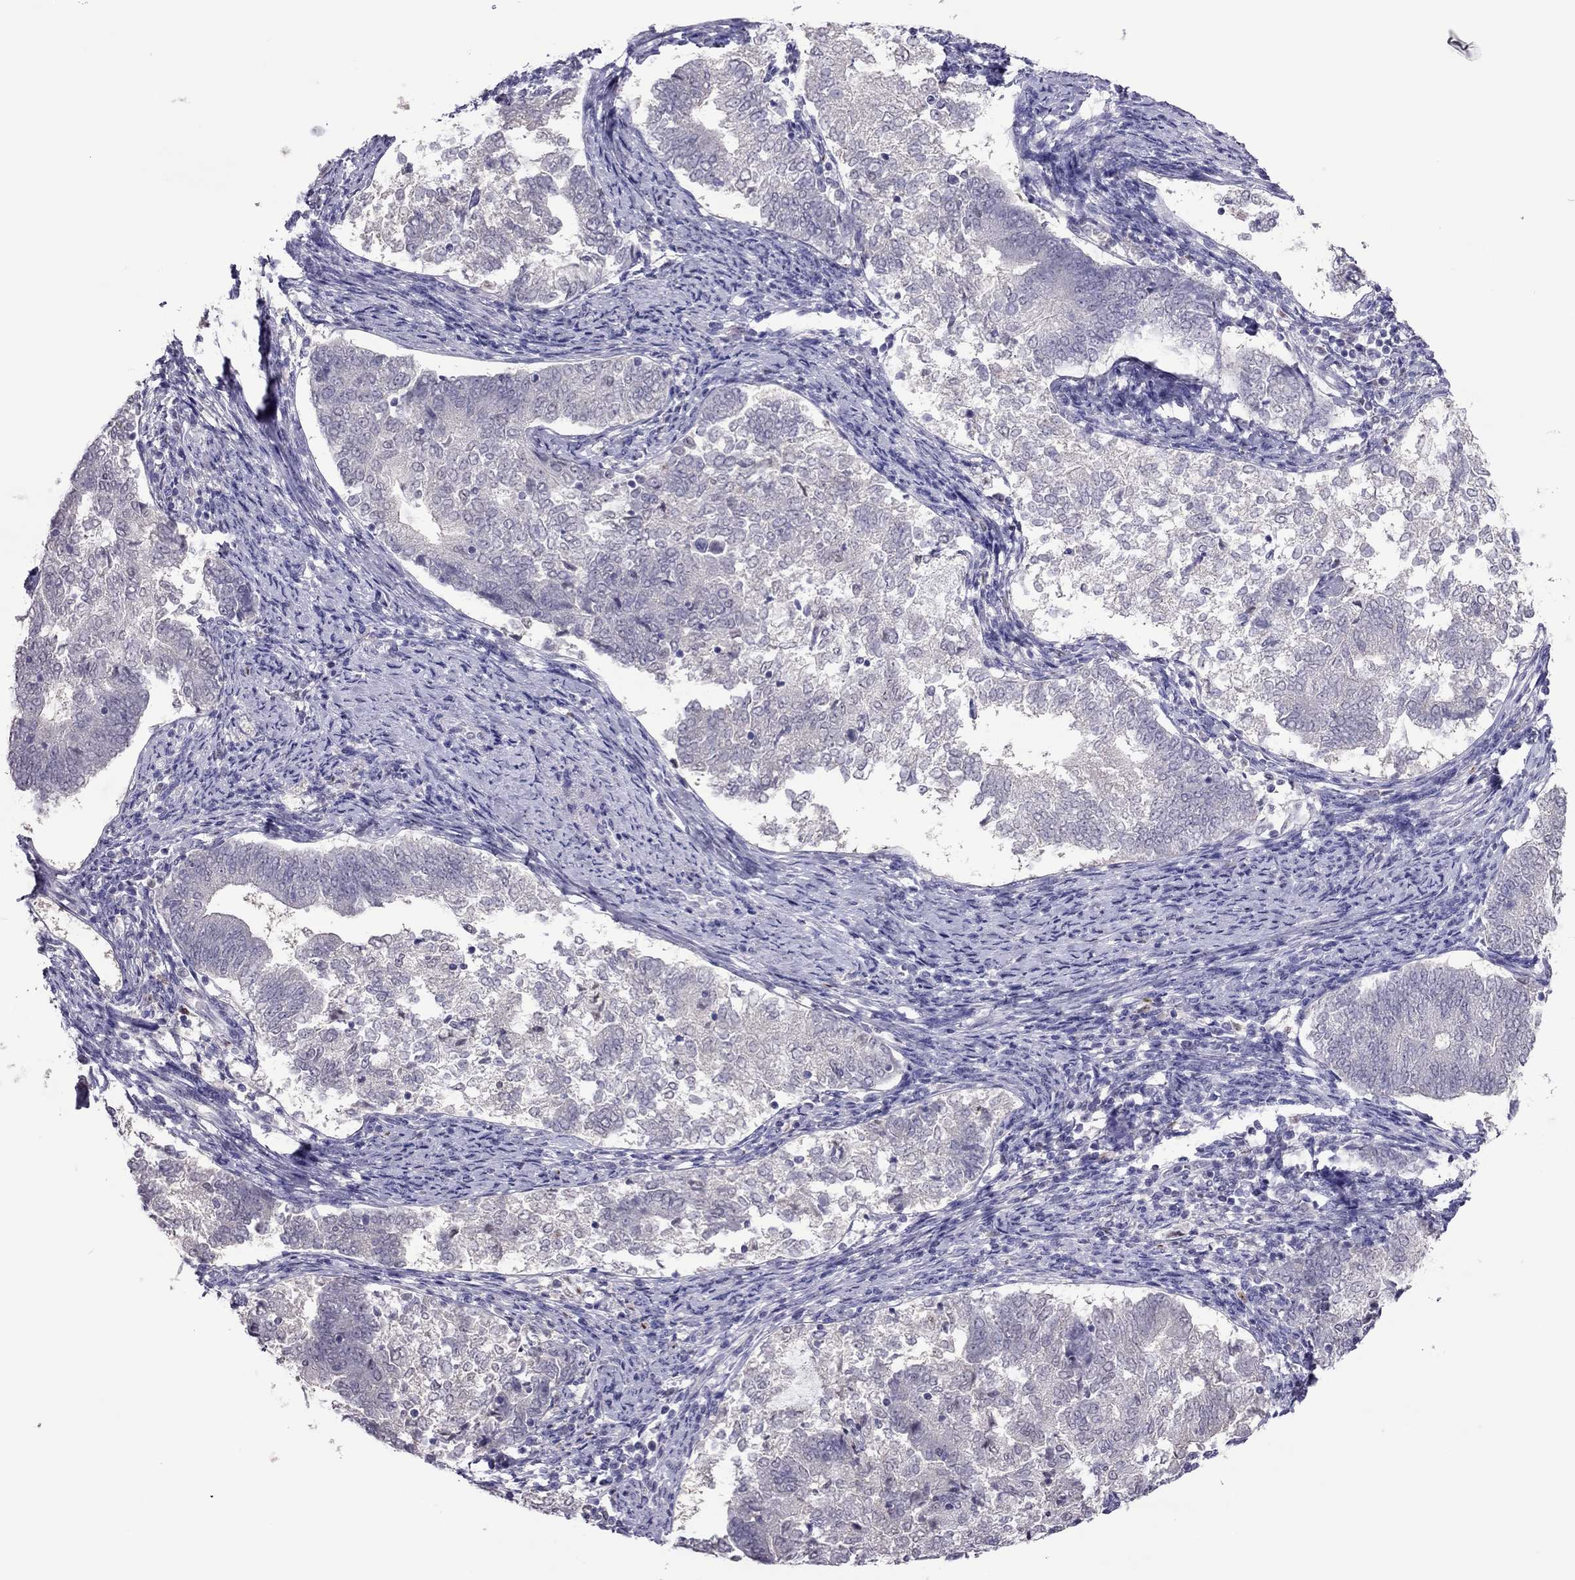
{"staining": {"intensity": "negative", "quantity": "none", "location": "none"}, "tissue": "endometrial cancer", "cell_type": "Tumor cells", "image_type": "cancer", "snomed": [{"axis": "morphology", "description": "Adenocarcinoma, NOS"}, {"axis": "topography", "description": "Endometrium"}], "caption": "Immunohistochemistry (IHC) micrograph of neoplastic tissue: endometrial cancer (adenocarcinoma) stained with DAB (3,3'-diaminobenzidine) displays no significant protein expression in tumor cells.", "gene": "SPINT3", "patient": {"sex": "female", "age": 65}}